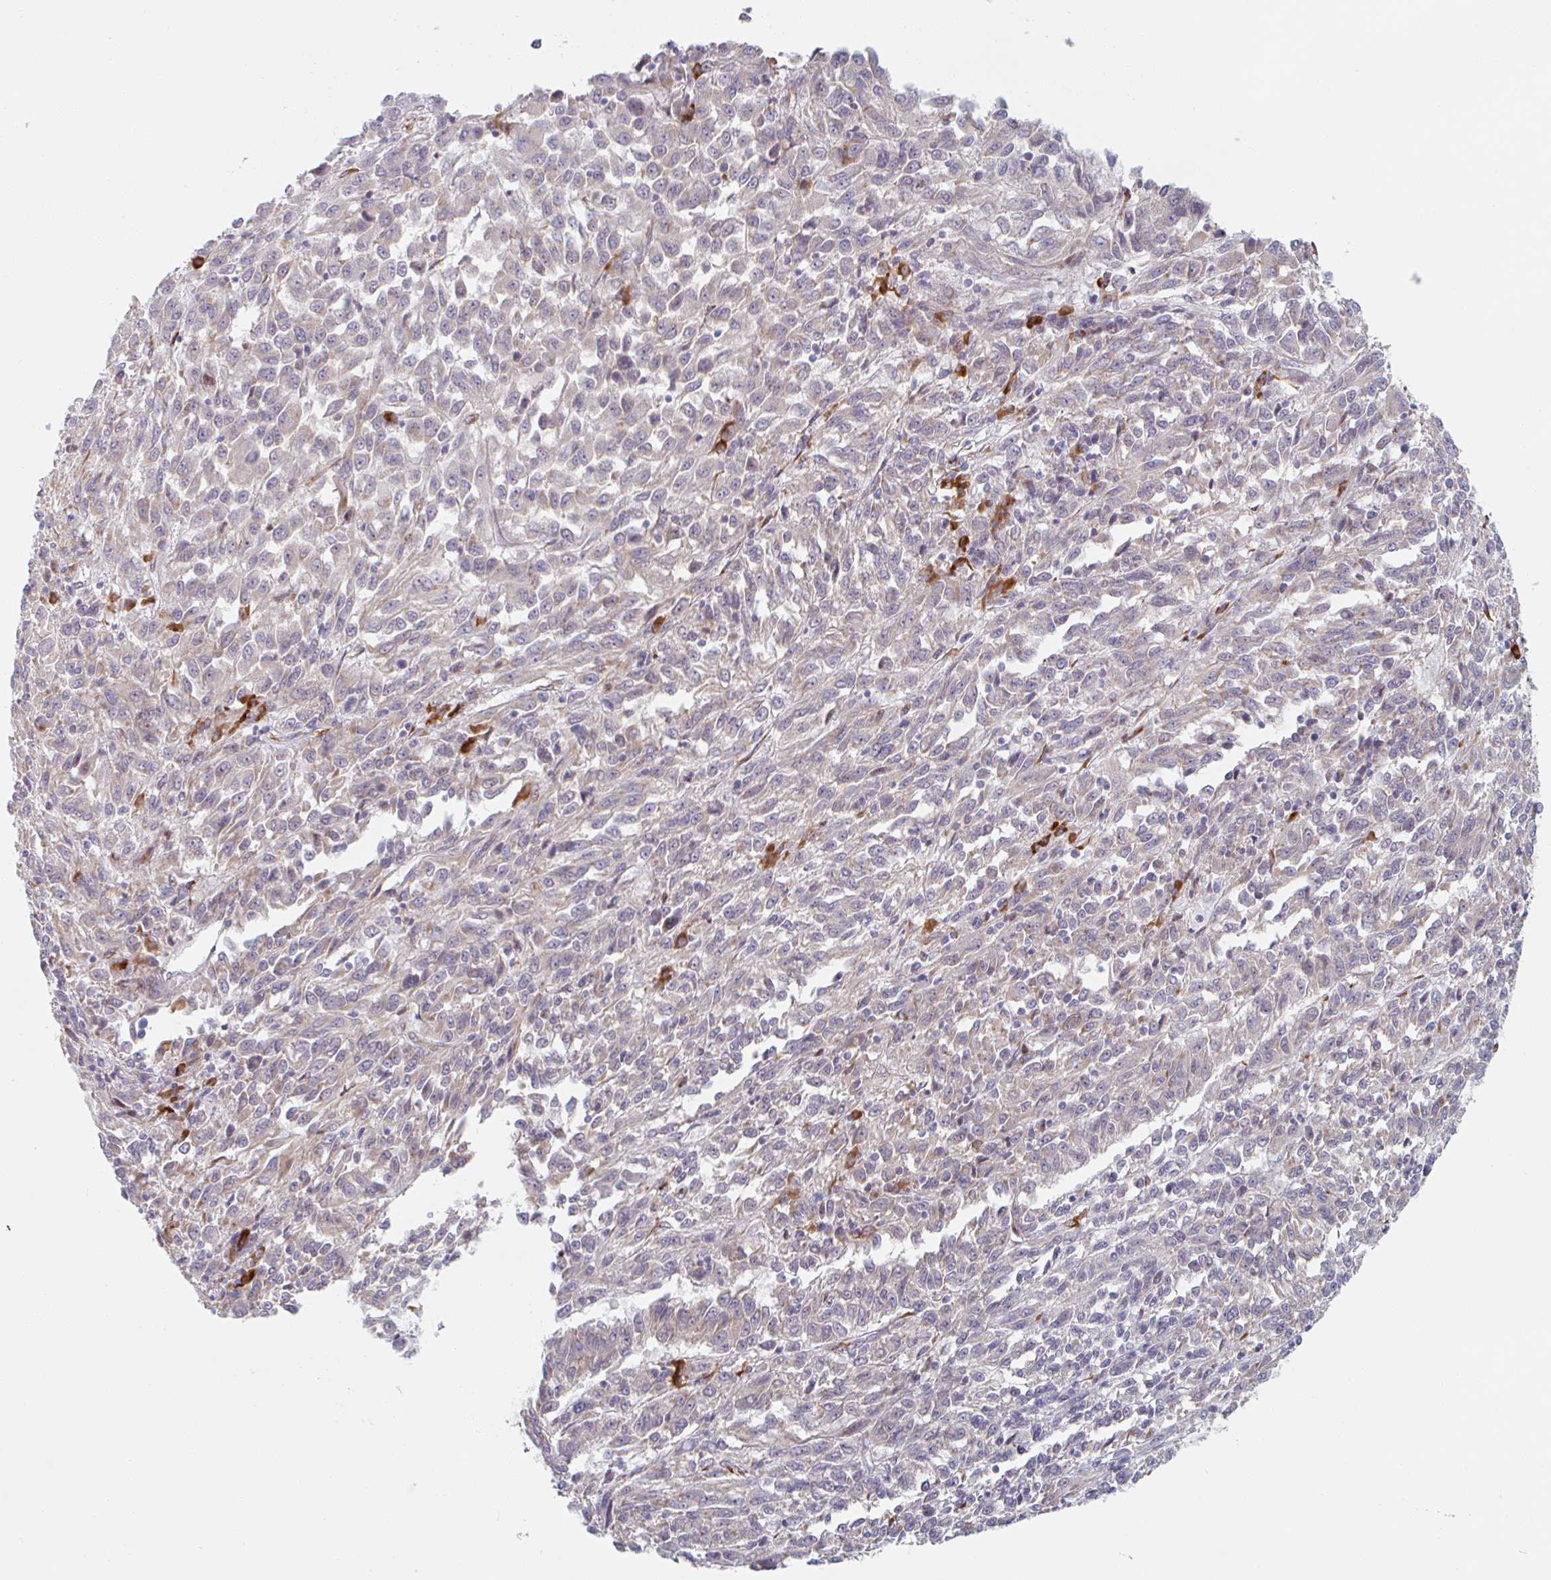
{"staining": {"intensity": "negative", "quantity": "none", "location": "none"}, "tissue": "melanoma", "cell_type": "Tumor cells", "image_type": "cancer", "snomed": [{"axis": "morphology", "description": "Malignant melanoma, Metastatic site"}, {"axis": "topography", "description": "Lung"}], "caption": "DAB (3,3'-diaminobenzidine) immunohistochemical staining of malignant melanoma (metastatic site) demonstrates no significant positivity in tumor cells. (Stains: DAB IHC with hematoxylin counter stain, Microscopy: brightfield microscopy at high magnification).", "gene": "TRAPPC10", "patient": {"sex": "male", "age": 64}}